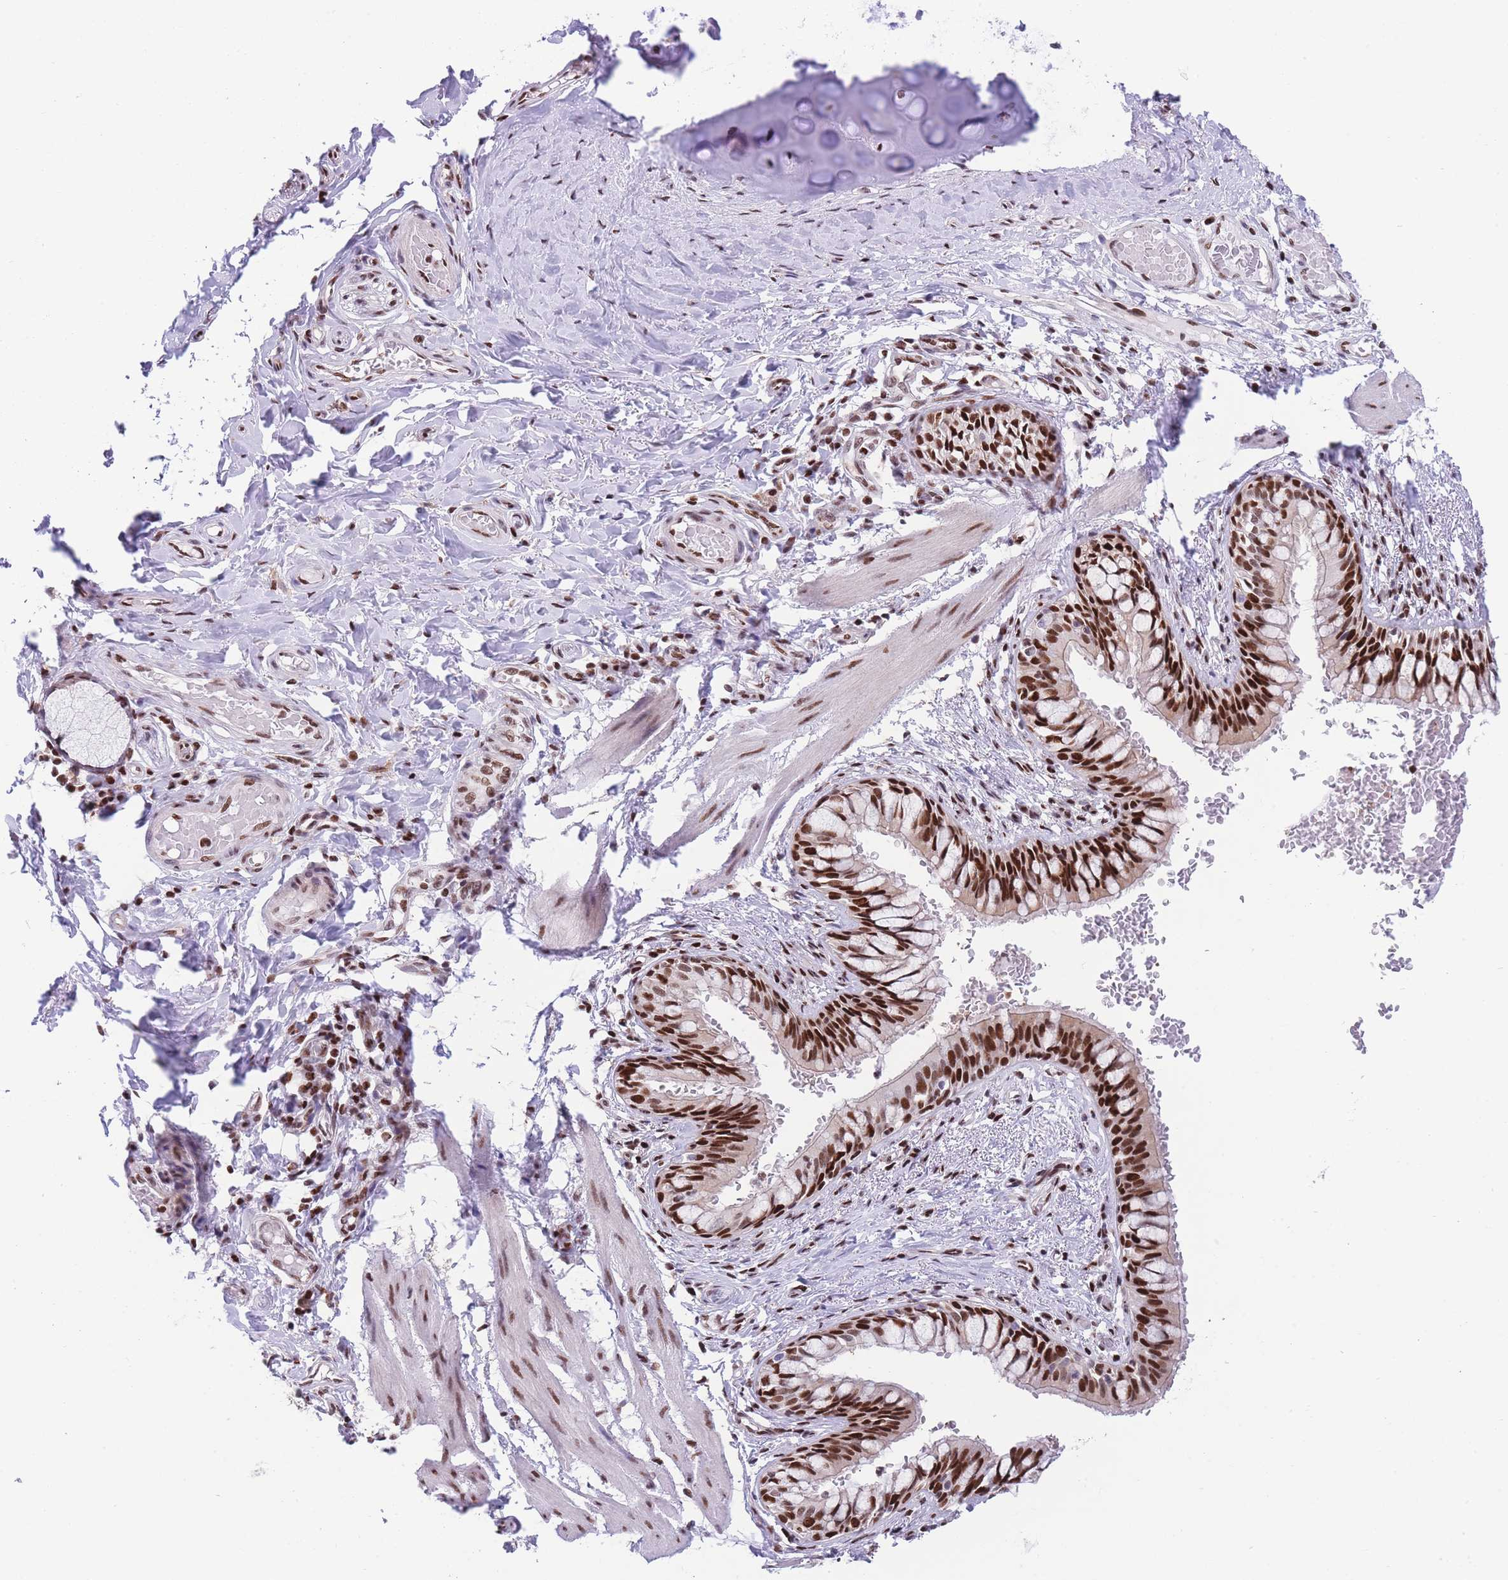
{"staining": {"intensity": "strong", "quantity": ">75%", "location": "nuclear"}, "tissue": "bronchus", "cell_type": "Respiratory epithelial cells", "image_type": "normal", "snomed": [{"axis": "morphology", "description": "Normal tissue, NOS"}, {"axis": "topography", "description": "Cartilage tissue"}, {"axis": "topography", "description": "Bronchus"}], "caption": "A brown stain shows strong nuclear positivity of a protein in respiratory epithelial cells of benign human bronchus. (Brightfield microscopy of DAB IHC at high magnification).", "gene": "DNAJC3", "patient": {"sex": "female", "age": 36}}